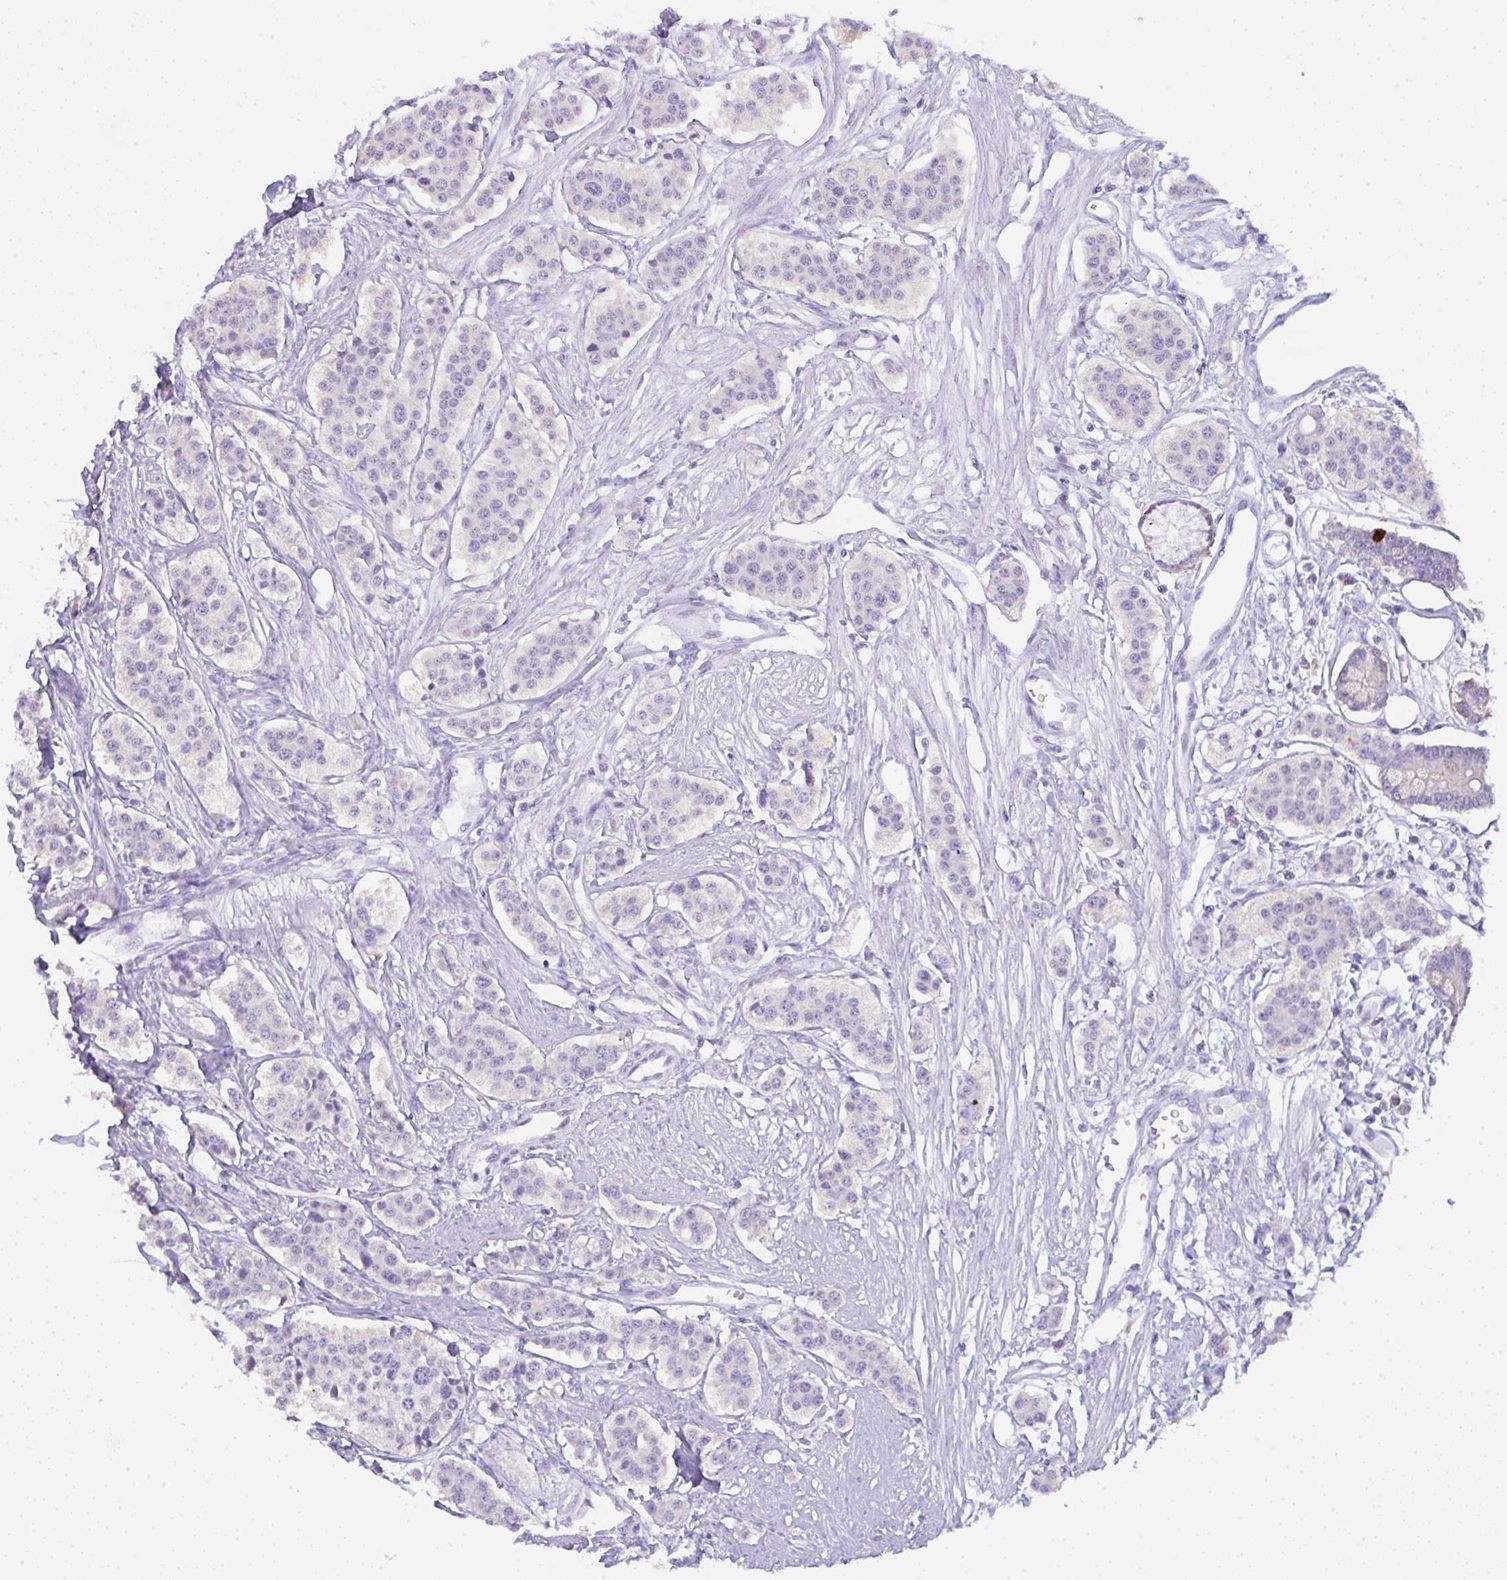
{"staining": {"intensity": "negative", "quantity": "none", "location": "none"}, "tissue": "carcinoid", "cell_type": "Tumor cells", "image_type": "cancer", "snomed": [{"axis": "morphology", "description": "Carcinoid, malignant, NOS"}, {"axis": "topography", "description": "Small intestine"}], "caption": "The image displays no staining of tumor cells in carcinoid.", "gene": "LPAR4", "patient": {"sex": "male", "age": 60}}